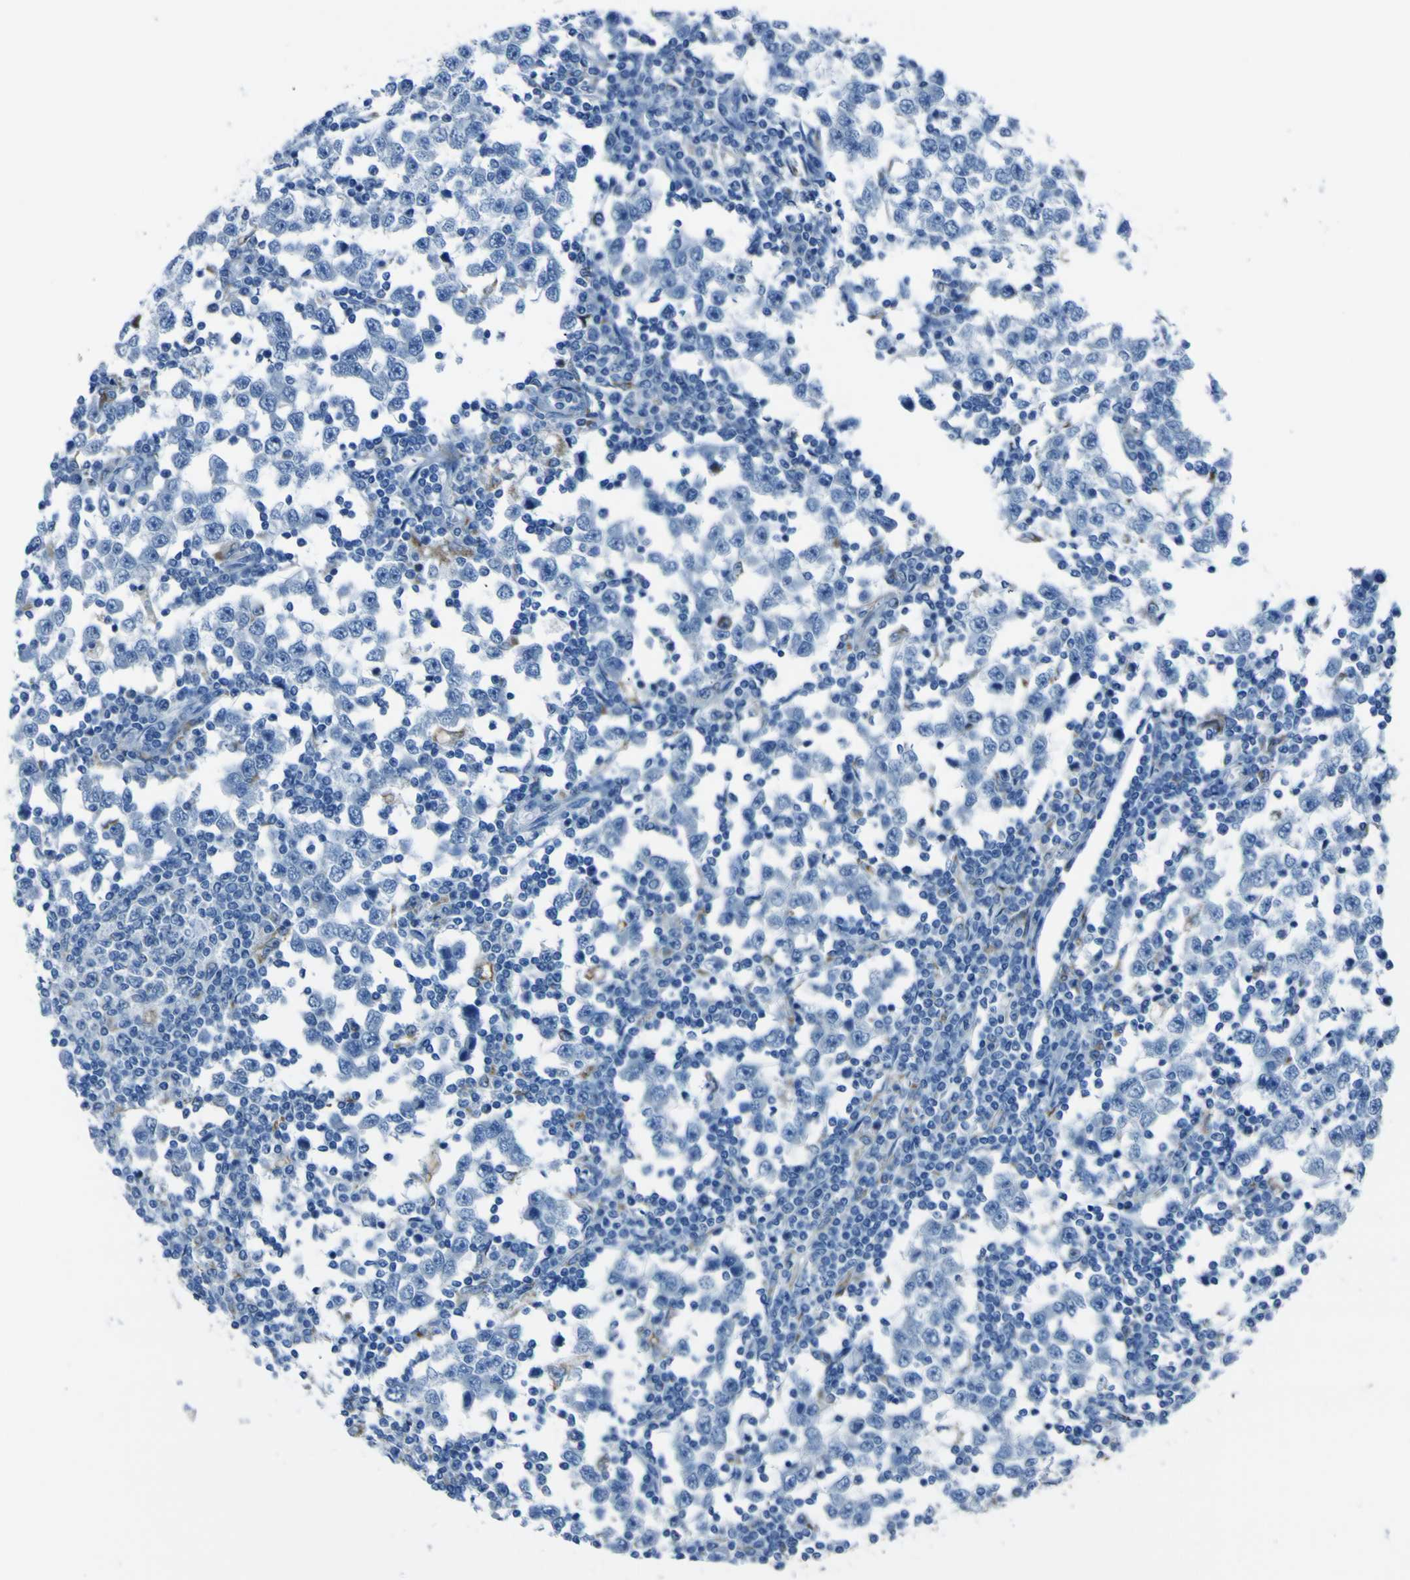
{"staining": {"intensity": "weak", "quantity": "<25%", "location": "cytoplasmic/membranous"}, "tissue": "testis cancer", "cell_type": "Tumor cells", "image_type": "cancer", "snomed": [{"axis": "morphology", "description": "Seminoma, NOS"}, {"axis": "topography", "description": "Testis"}], "caption": "High power microscopy image of an IHC micrograph of testis cancer (seminoma), revealing no significant staining in tumor cells.", "gene": "ACSL1", "patient": {"sex": "male", "age": 65}}